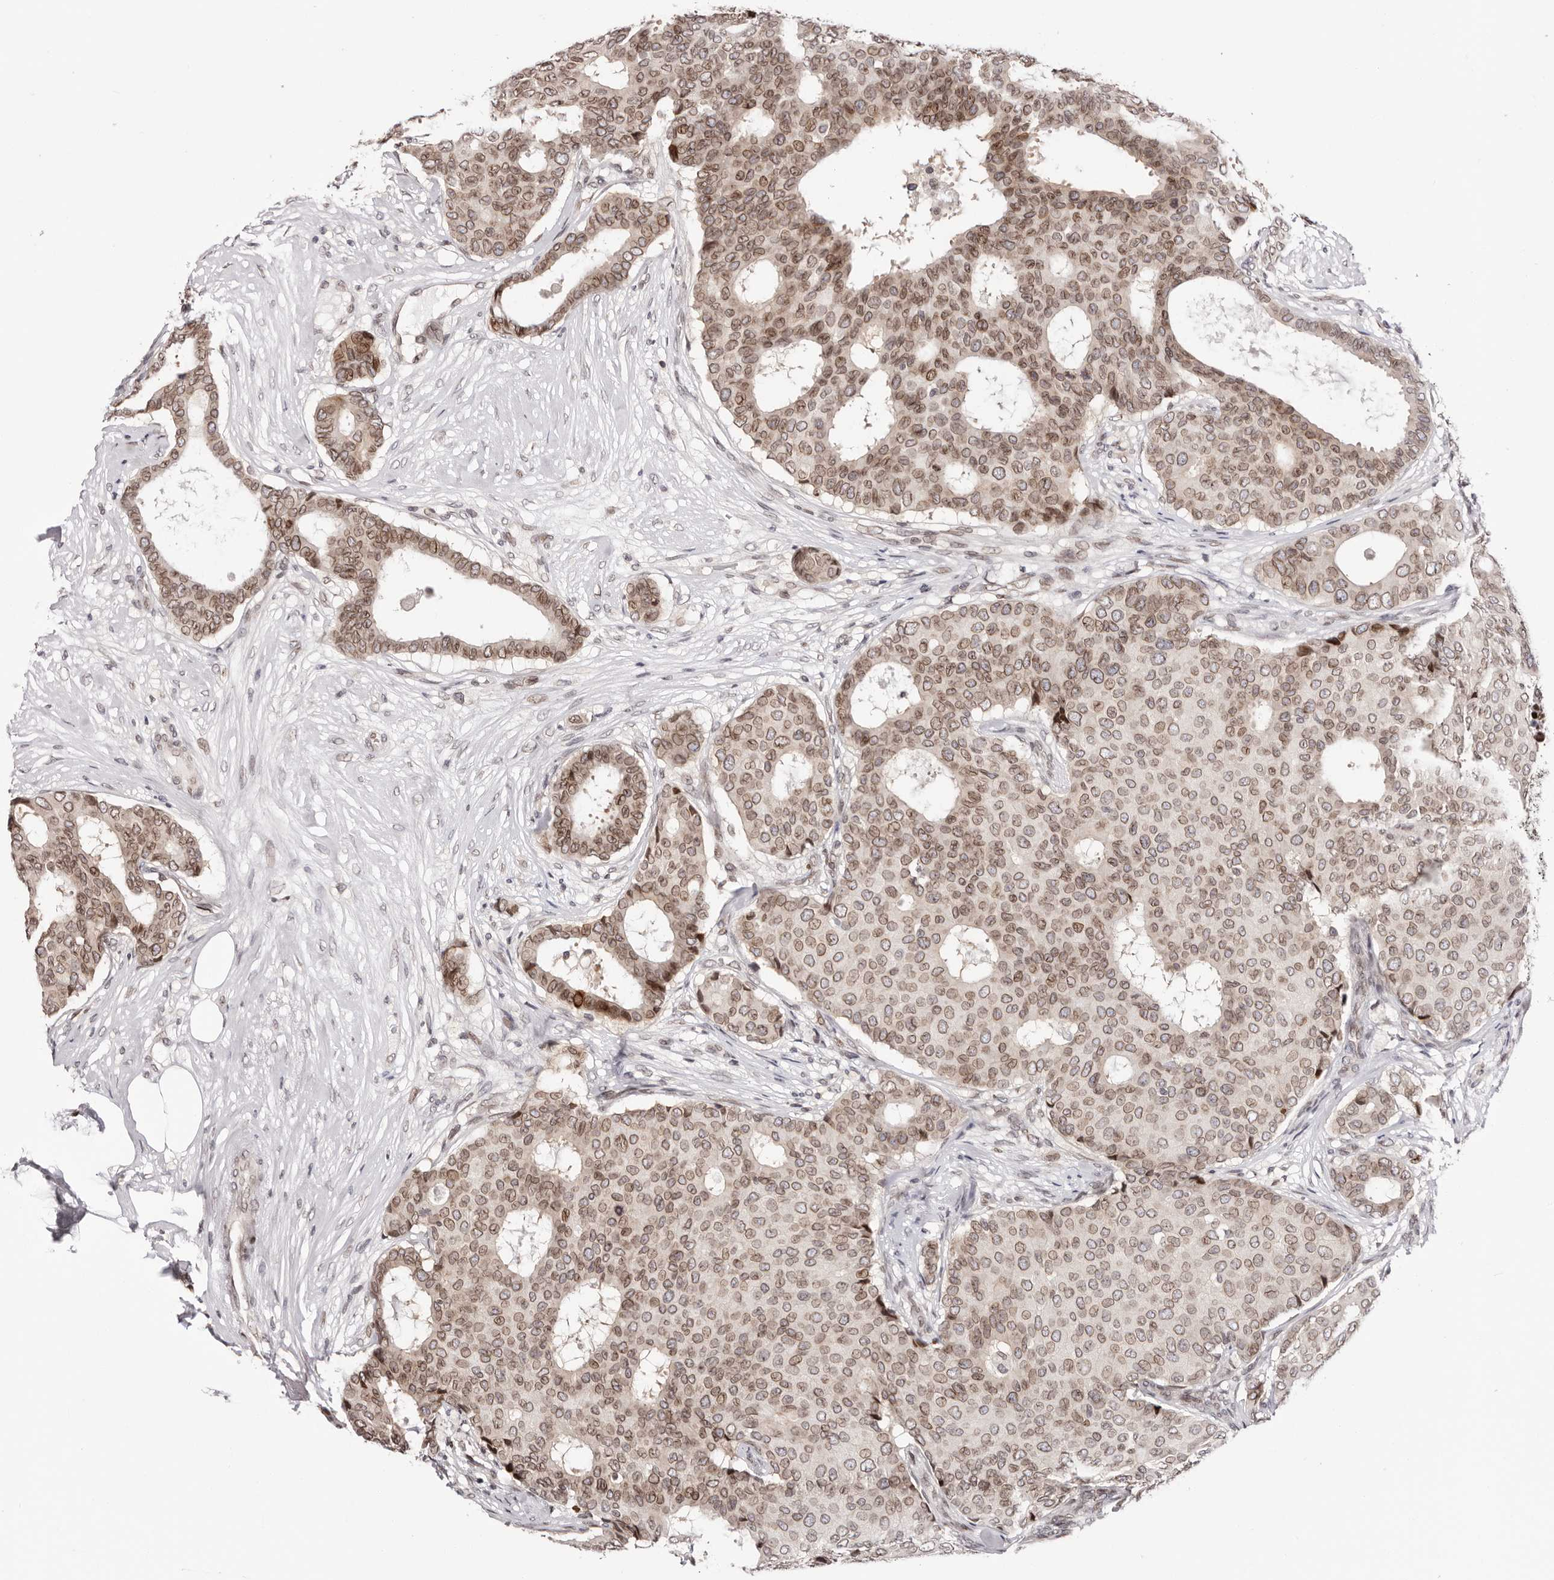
{"staining": {"intensity": "moderate", "quantity": ">75%", "location": "cytoplasmic/membranous,nuclear"}, "tissue": "breast cancer", "cell_type": "Tumor cells", "image_type": "cancer", "snomed": [{"axis": "morphology", "description": "Duct carcinoma"}, {"axis": "topography", "description": "Breast"}], "caption": "DAB (3,3'-diaminobenzidine) immunohistochemical staining of breast infiltrating ductal carcinoma shows moderate cytoplasmic/membranous and nuclear protein staining in approximately >75% of tumor cells. (Stains: DAB (3,3'-diaminobenzidine) in brown, nuclei in blue, Microscopy: brightfield microscopy at high magnification).", "gene": "NUP153", "patient": {"sex": "female", "age": 75}}